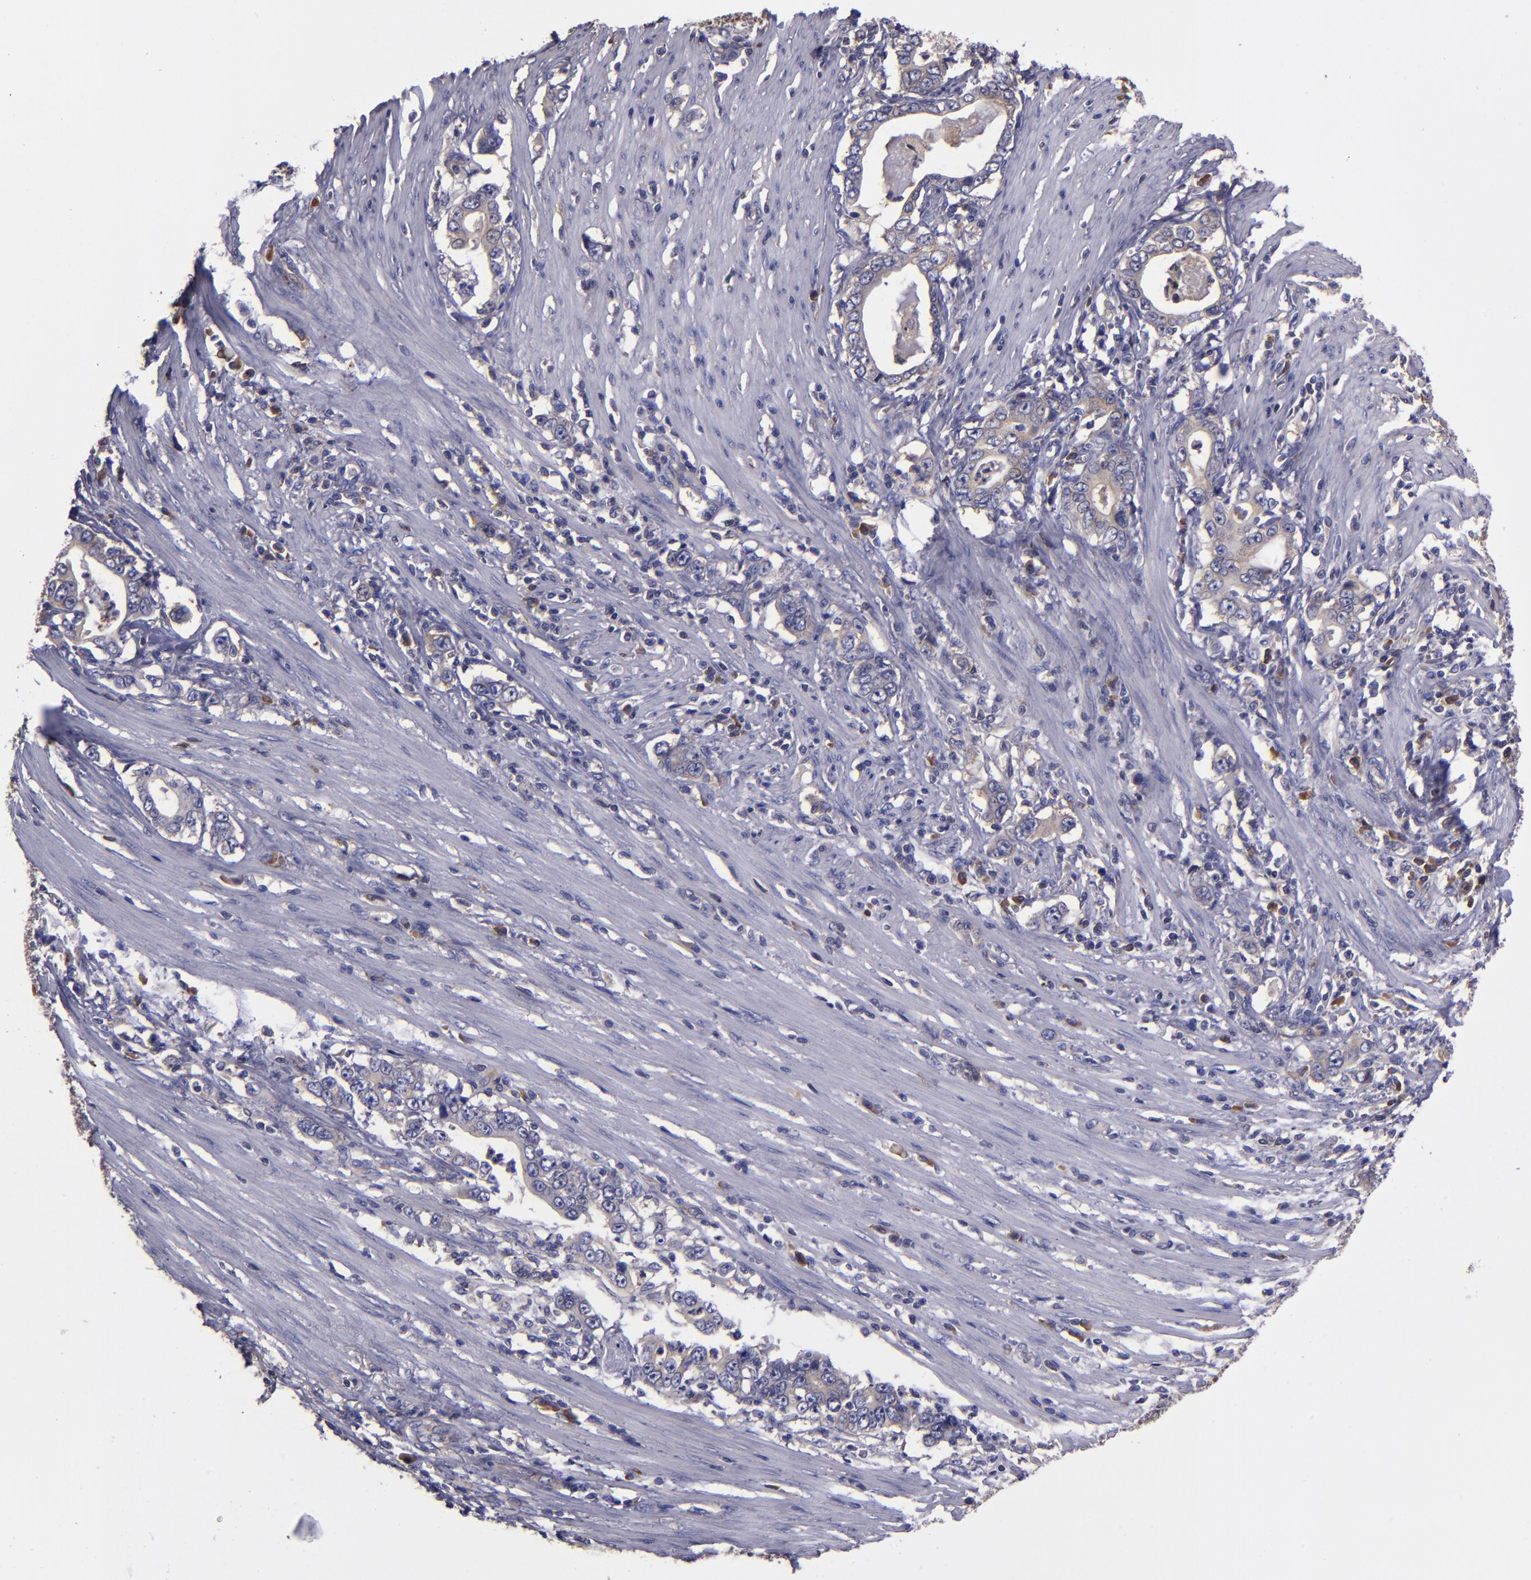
{"staining": {"intensity": "weak", "quantity": "25%-75%", "location": "cytoplasmic/membranous"}, "tissue": "stomach cancer", "cell_type": "Tumor cells", "image_type": "cancer", "snomed": [{"axis": "morphology", "description": "Adenocarcinoma, NOS"}, {"axis": "topography", "description": "Stomach, lower"}], "caption": "Immunohistochemical staining of human stomach adenocarcinoma exhibits weak cytoplasmic/membranous protein expression in approximately 25%-75% of tumor cells. (Brightfield microscopy of DAB IHC at high magnification).", "gene": "CARS1", "patient": {"sex": "female", "age": 72}}